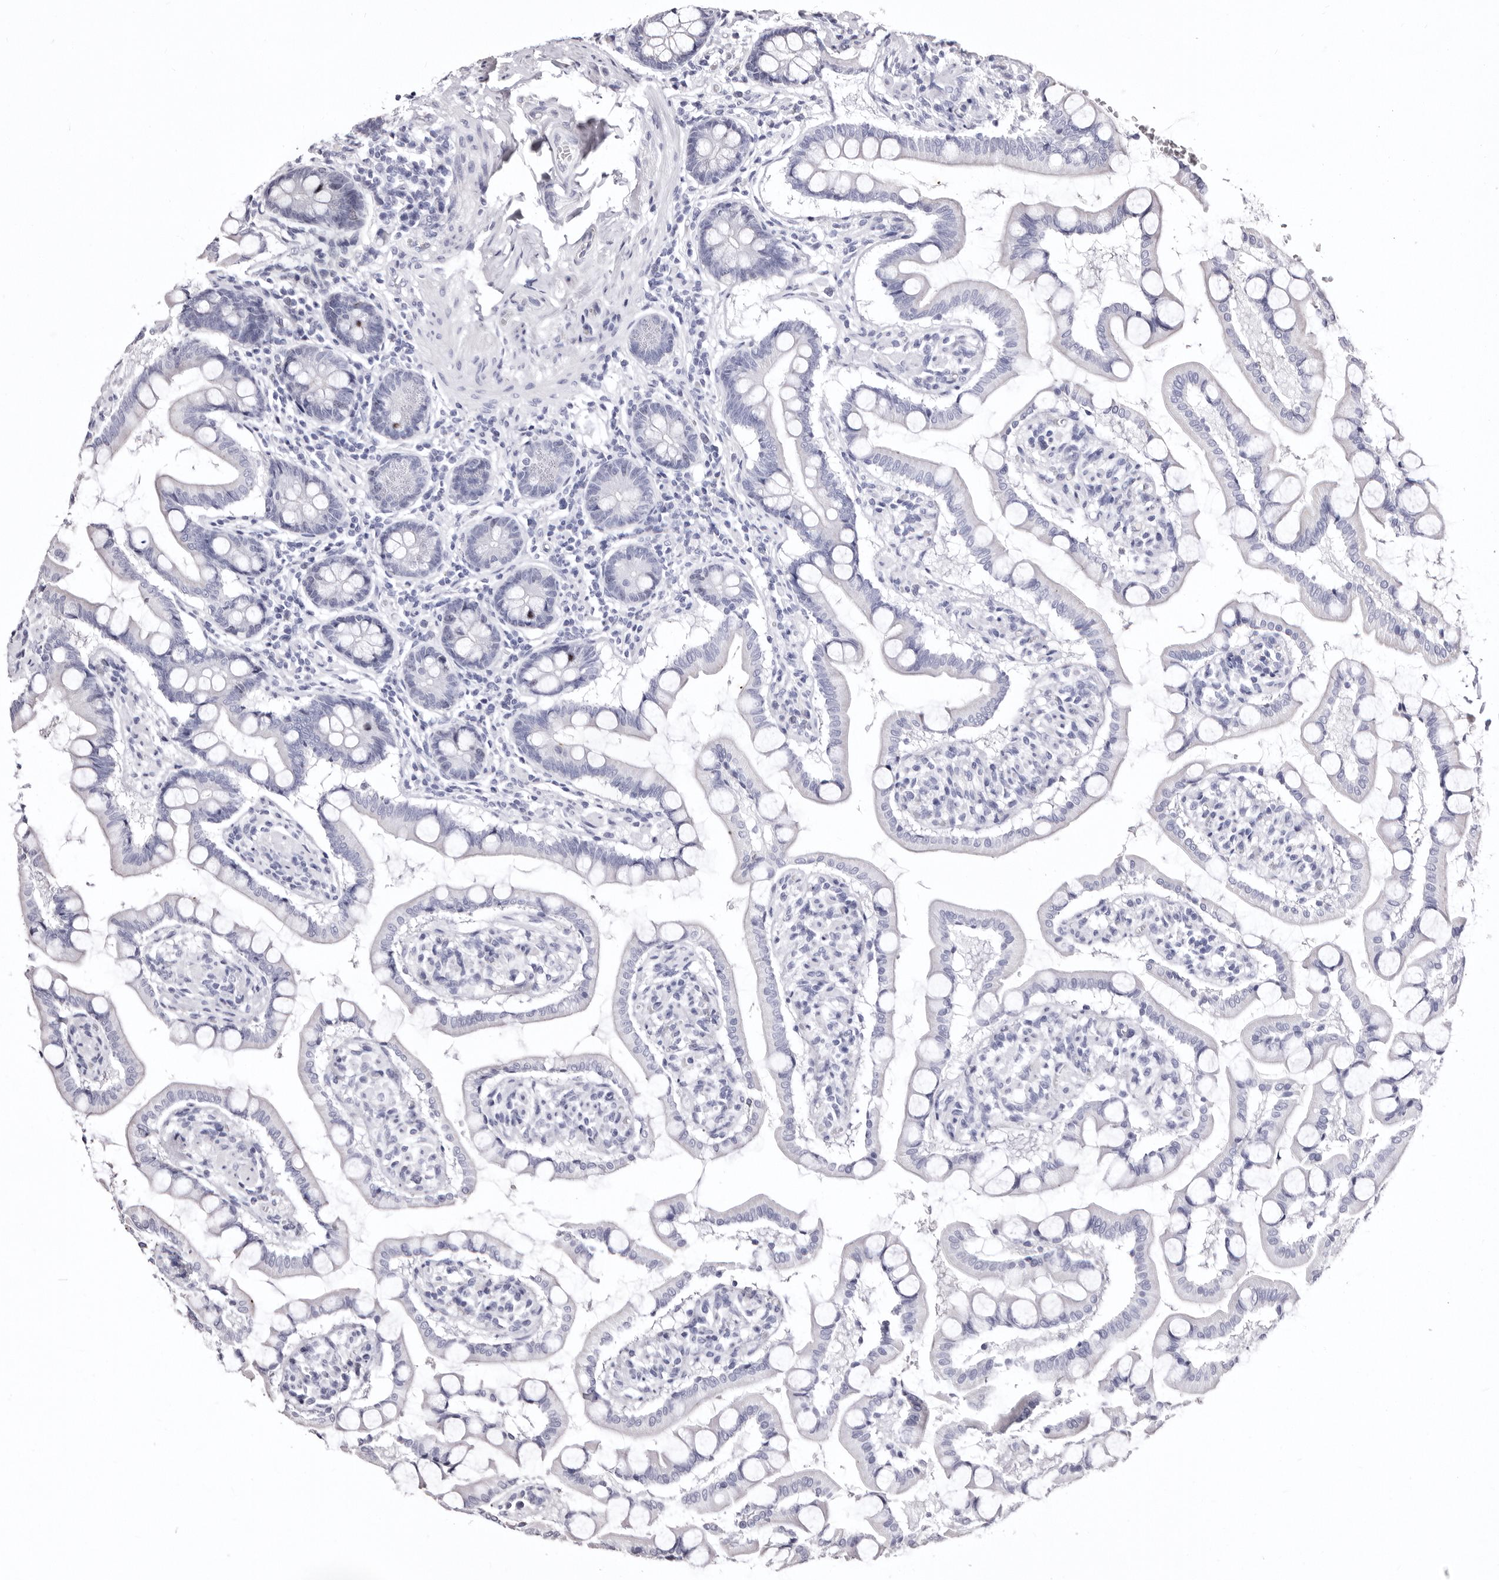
{"staining": {"intensity": "negative", "quantity": "none", "location": "none"}, "tissue": "small intestine", "cell_type": "Glandular cells", "image_type": "normal", "snomed": [{"axis": "morphology", "description": "Normal tissue, NOS"}, {"axis": "topography", "description": "Small intestine"}], "caption": "Immunohistochemistry image of benign small intestine: small intestine stained with DAB (3,3'-diaminobenzidine) shows no significant protein staining in glandular cells.", "gene": "CDCA8", "patient": {"sex": "male", "age": 41}}